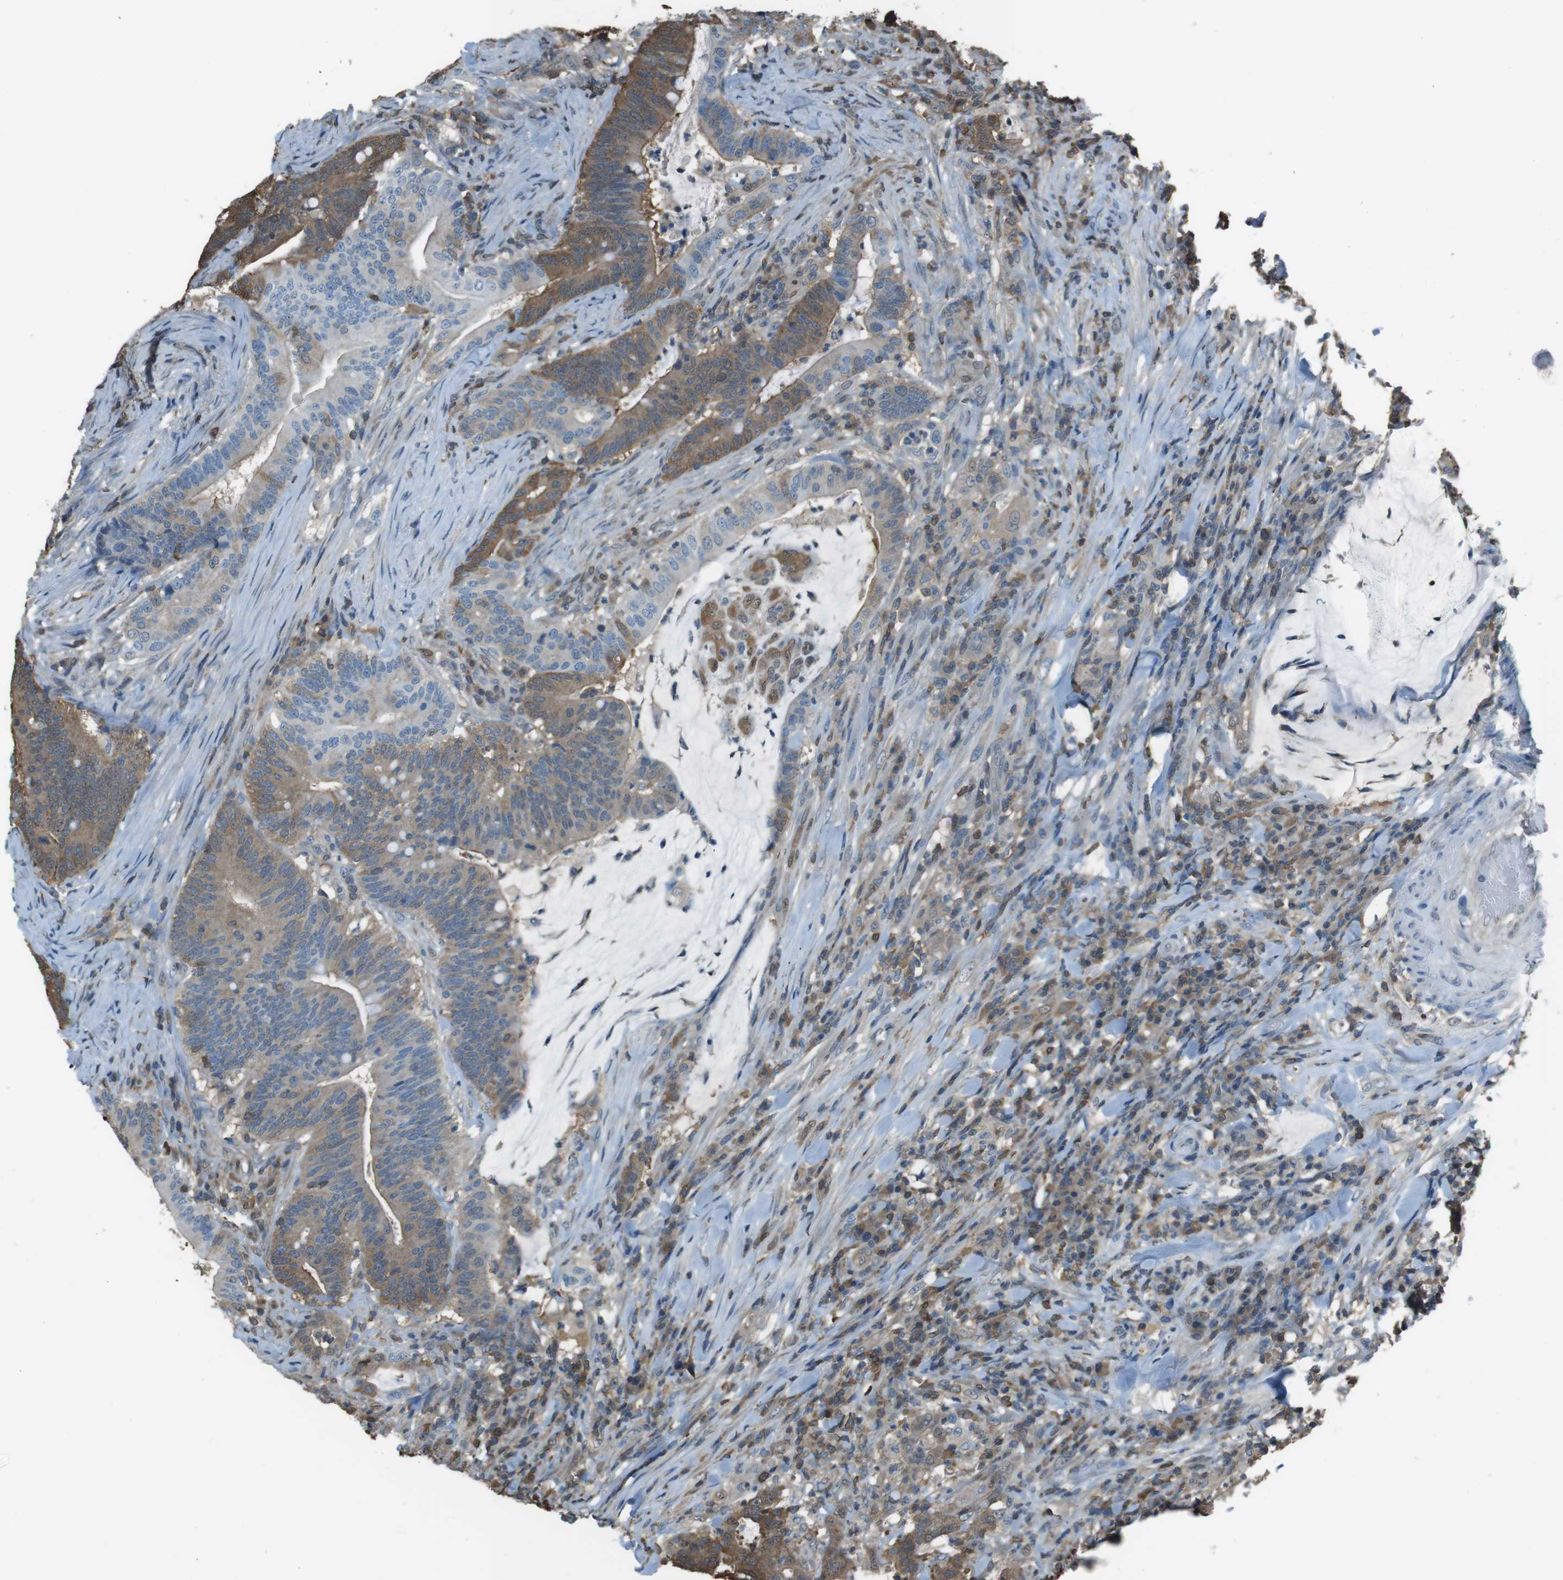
{"staining": {"intensity": "moderate", "quantity": ">75%", "location": "cytoplasmic/membranous"}, "tissue": "colorectal cancer", "cell_type": "Tumor cells", "image_type": "cancer", "snomed": [{"axis": "morphology", "description": "Normal tissue, NOS"}, {"axis": "morphology", "description": "Adenocarcinoma, NOS"}, {"axis": "topography", "description": "Colon"}], "caption": "Immunohistochemical staining of human colorectal adenocarcinoma reveals moderate cytoplasmic/membranous protein expression in about >75% of tumor cells.", "gene": "TWSG1", "patient": {"sex": "female", "age": 66}}